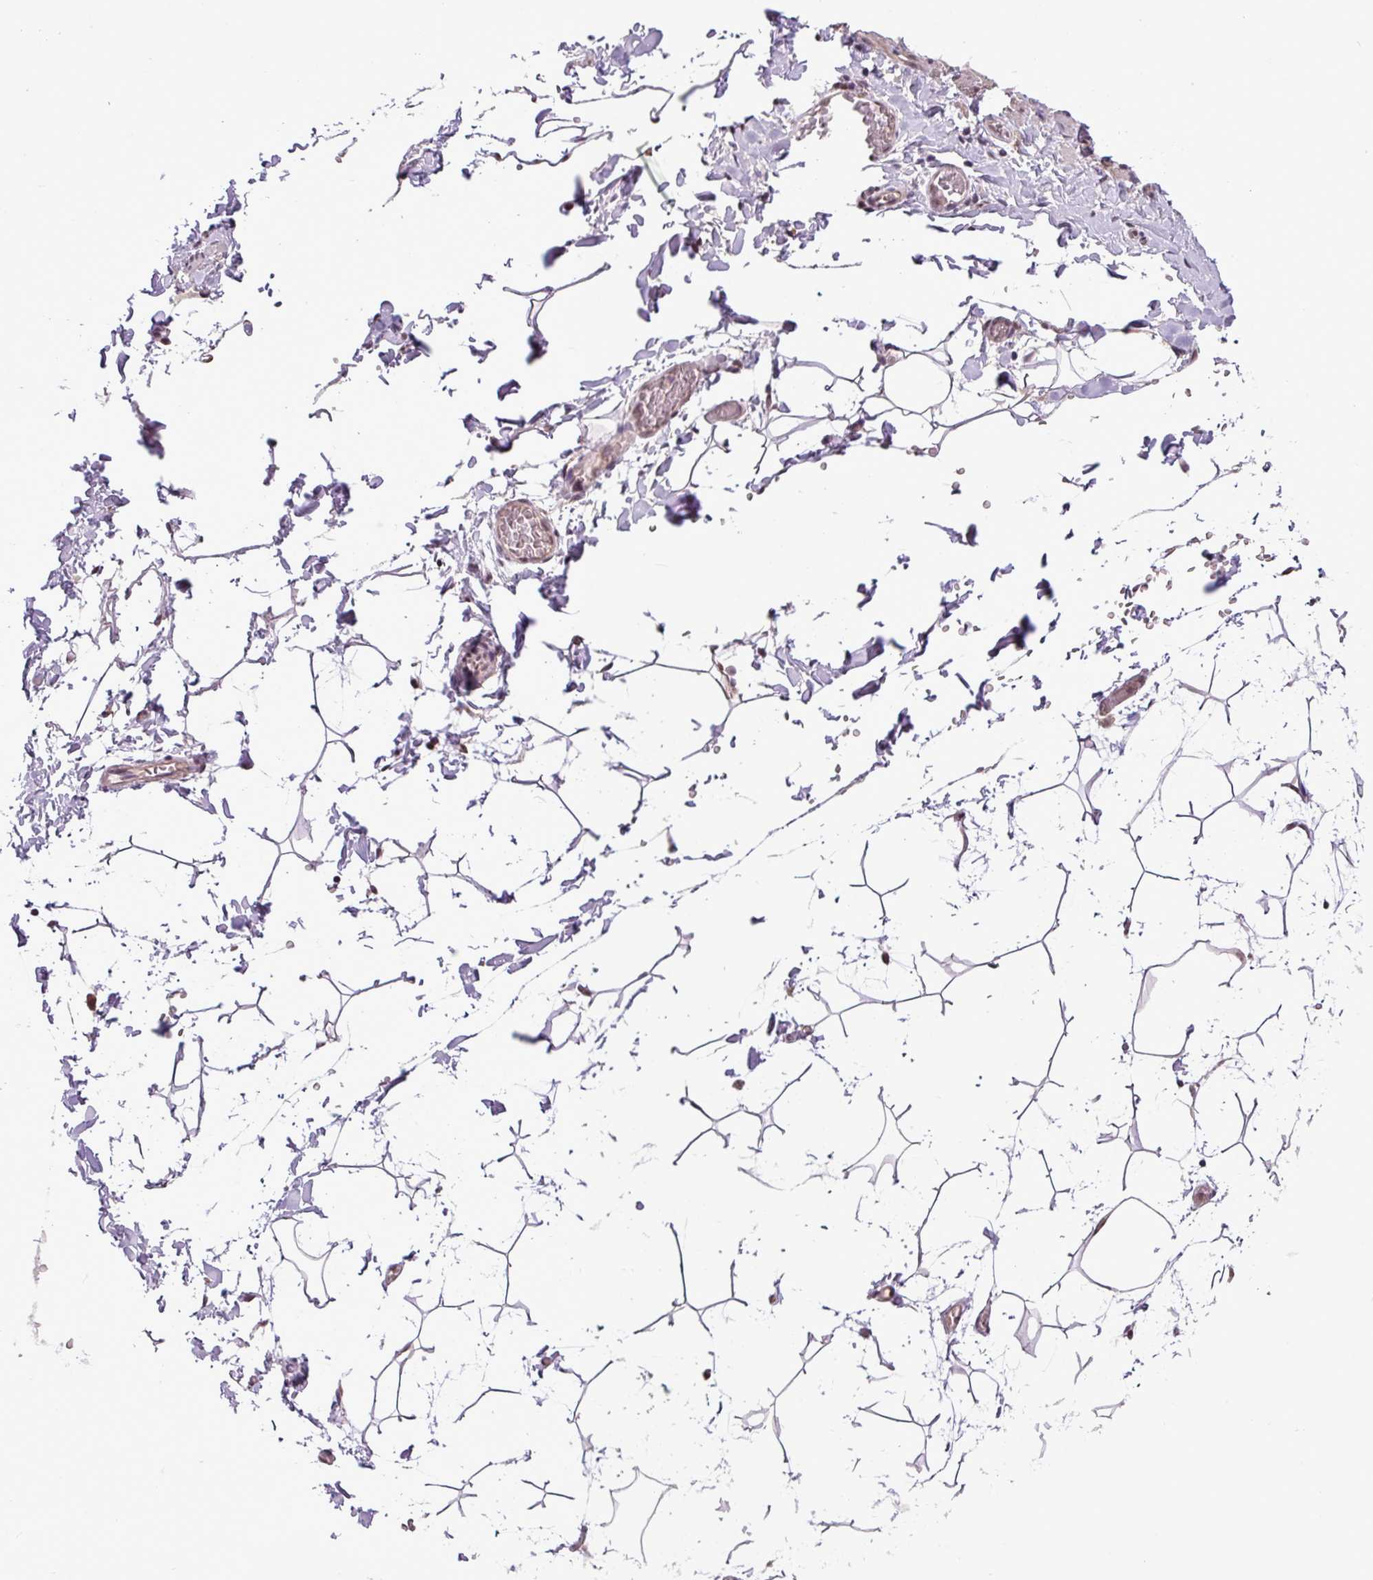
{"staining": {"intensity": "negative", "quantity": "none", "location": "none"}, "tissue": "adipose tissue", "cell_type": "Adipocytes", "image_type": "normal", "snomed": [{"axis": "morphology", "description": "Normal tissue, NOS"}, {"axis": "topography", "description": "Gallbladder"}, {"axis": "topography", "description": "Peripheral nerve tissue"}], "caption": "Immunohistochemistry (IHC) image of benign adipose tissue: human adipose tissue stained with DAB shows no significant protein staining in adipocytes.", "gene": "MFHAS1", "patient": {"sex": "male", "age": 38}}